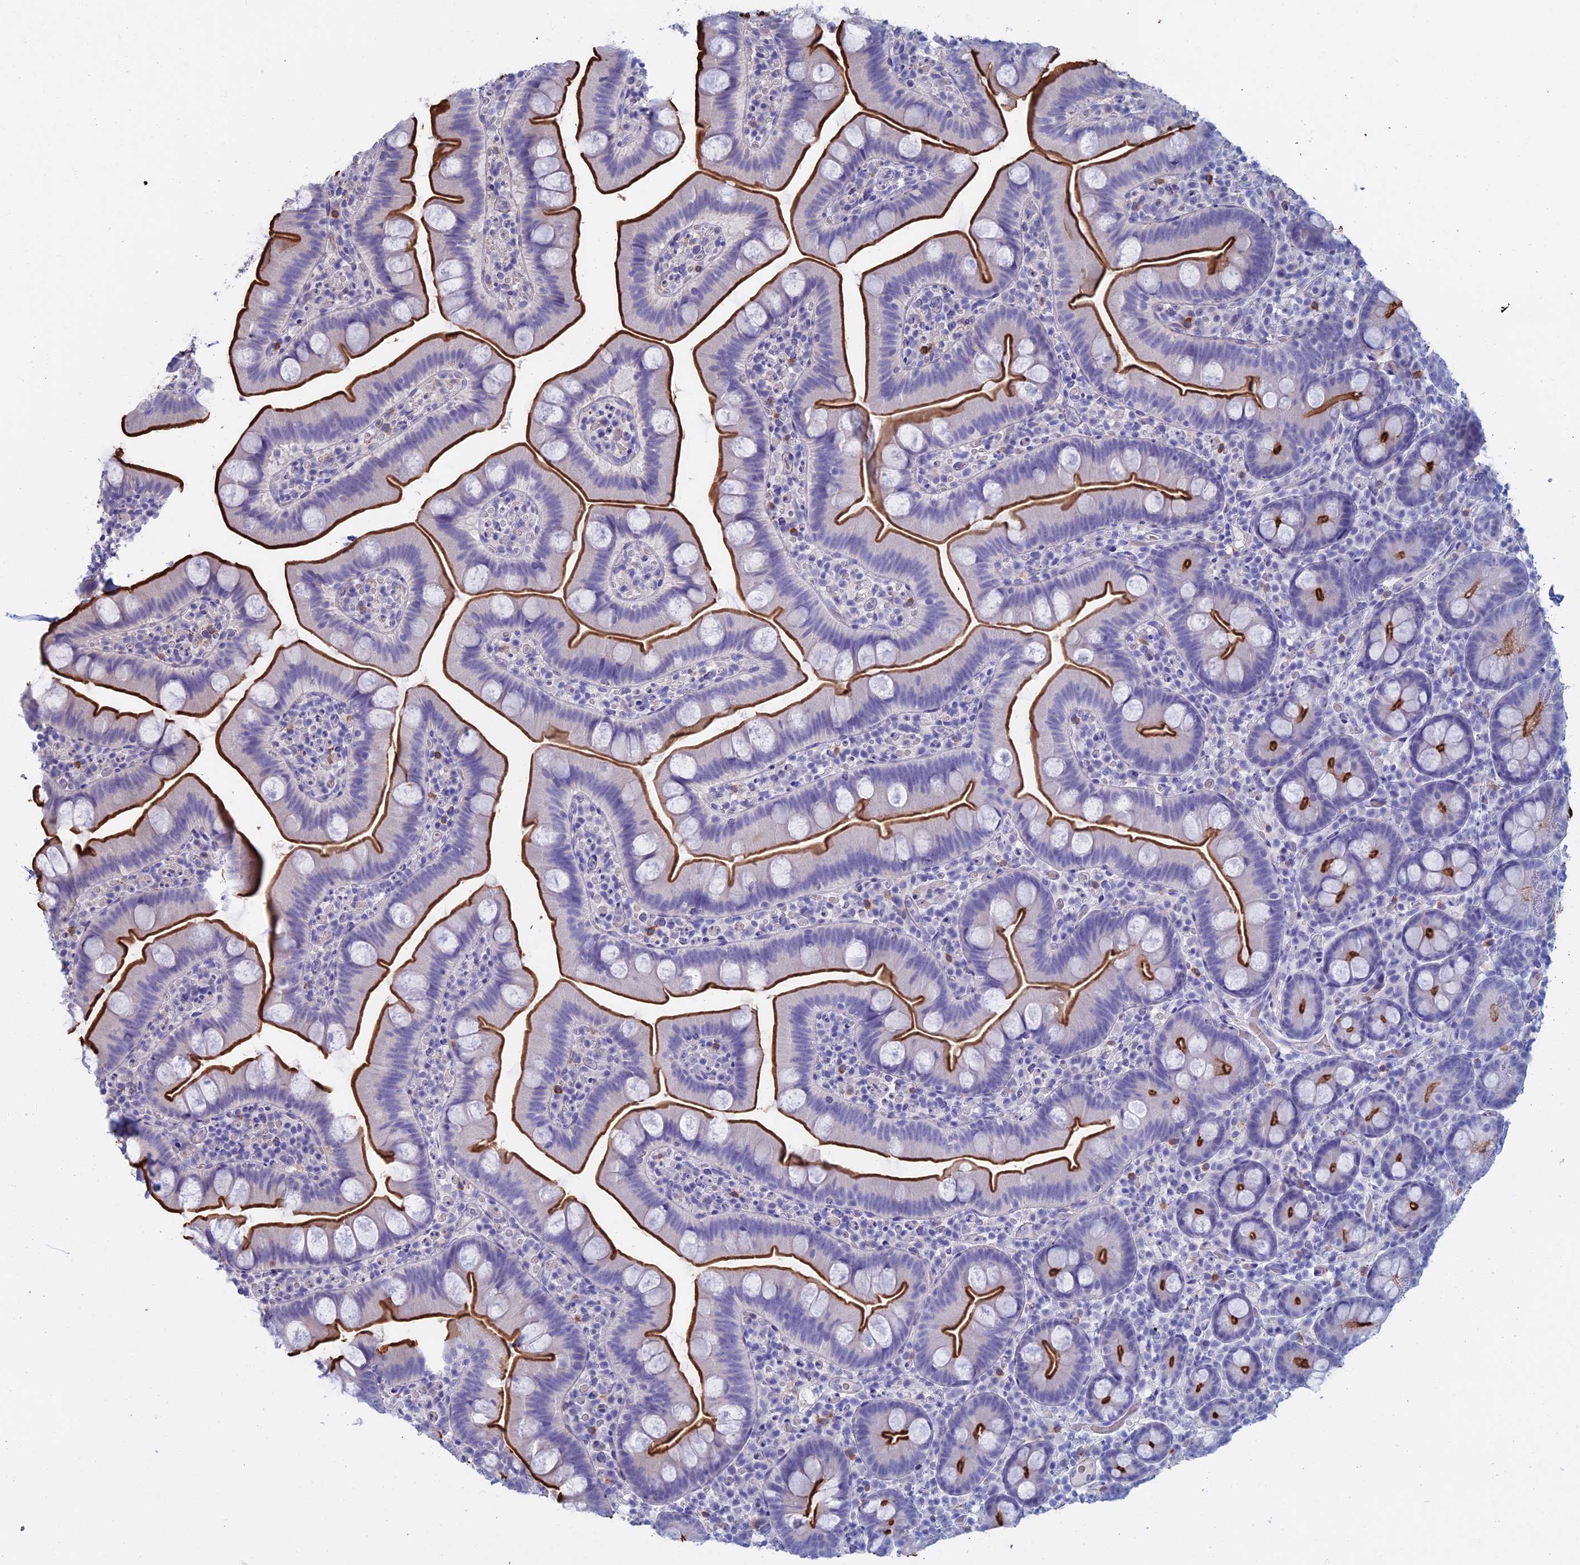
{"staining": {"intensity": "strong", "quantity": ">75%", "location": "cytoplasmic/membranous"}, "tissue": "small intestine", "cell_type": "Glandular cells", "image_type": "normal", "snomed": [{"axis": "morphology", "description": "Normal tissue, NOS"}, {"axis": "topography", "description": "Small intestine"}], "caption": "Immunohistochemical staining of normal small intestine displays high levels of strong cytoplasmic/membranous staining in about >75% of glandular cells.", "gene": "SLC2A6", "patient": {"sex": "female", "age": 68}}